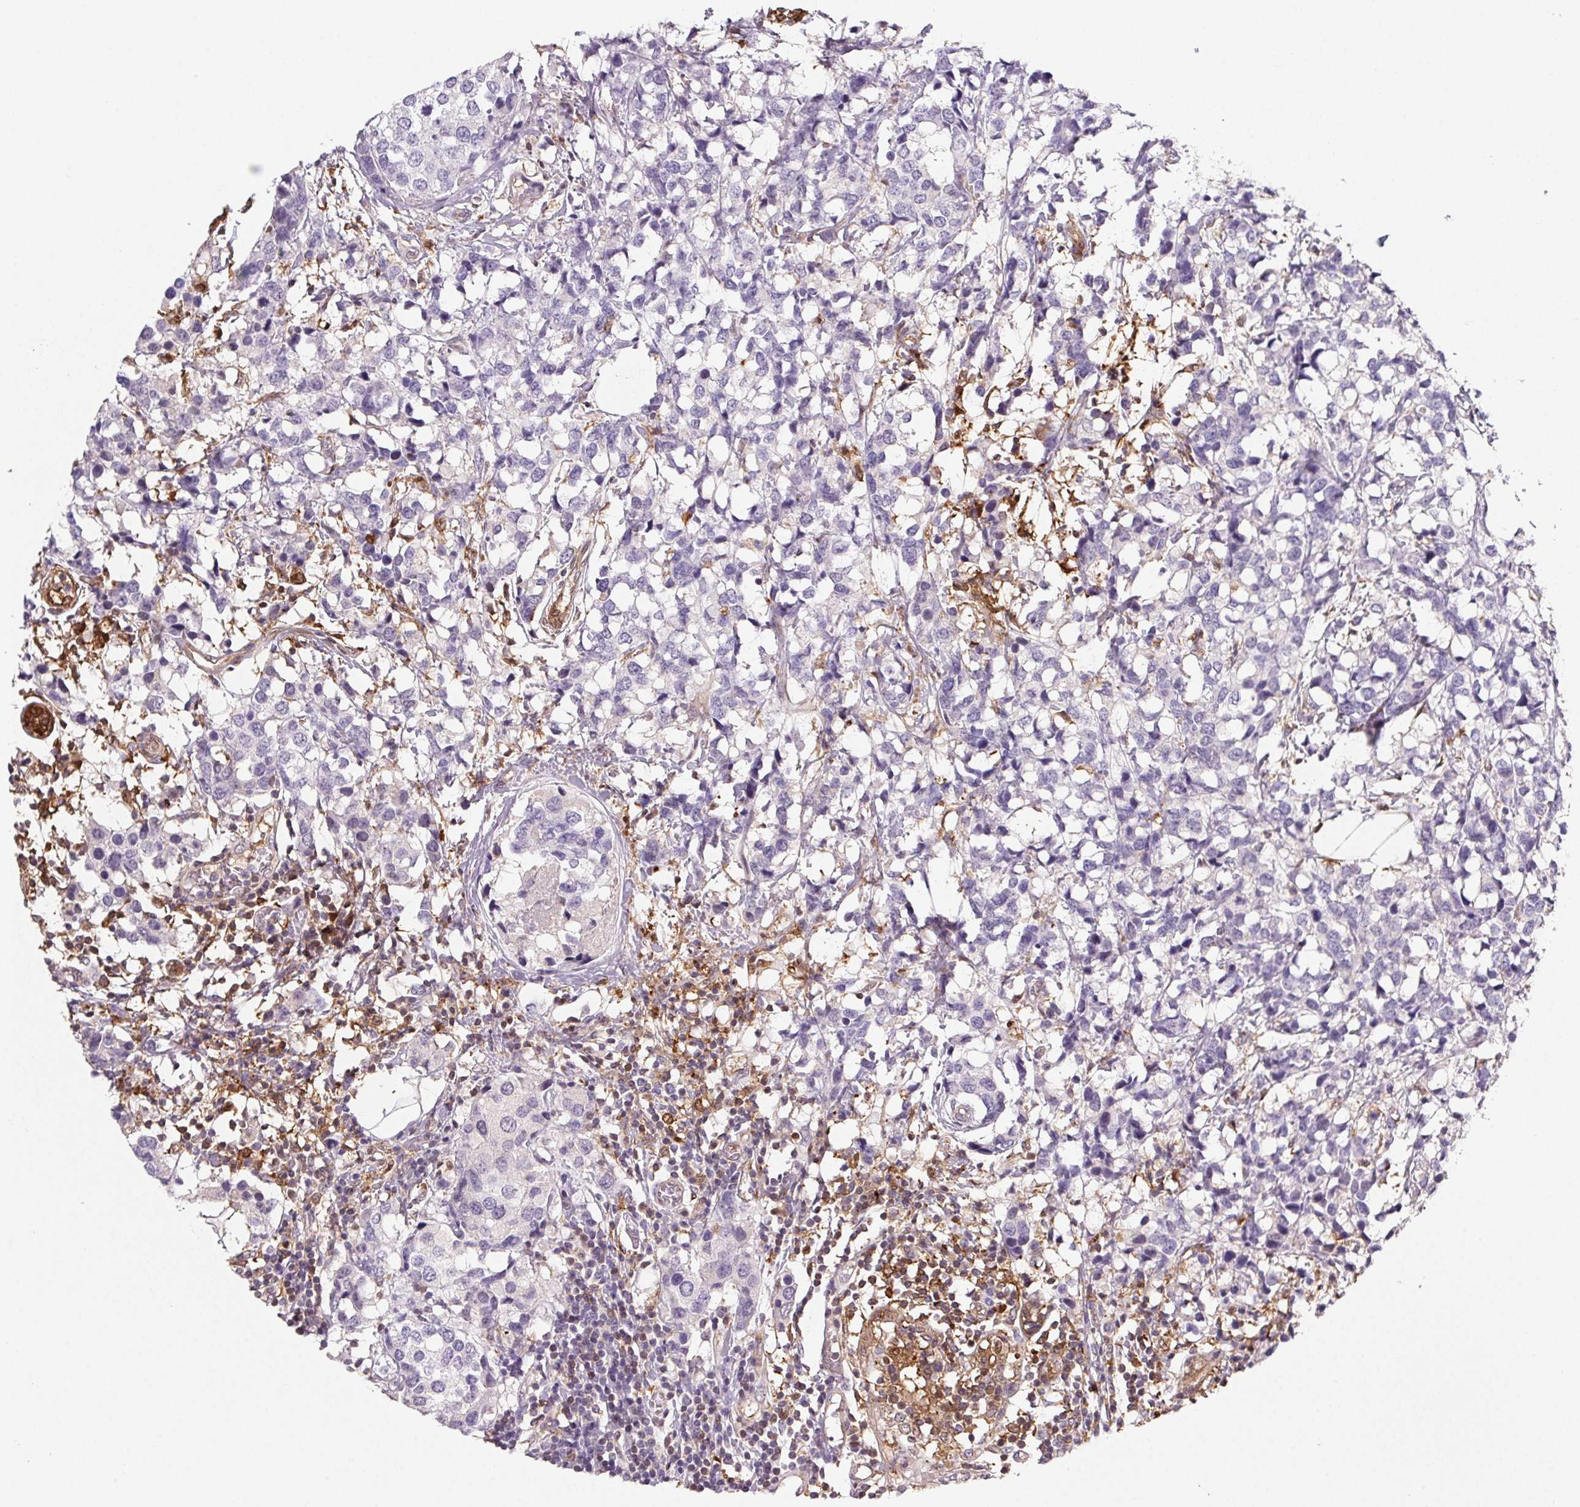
{"staining": {"intensity": "negative", "quantity": "none", "location": "none"}, "tissue": "breast cancer", "cell_type": "Tumor cells", "image_type": "cancer", "snomed": [{"axis": "morphology", "description": "Lobular carcinoma"}, {"axis": "topography", "description": "Breast"}], "caption": "Immunohistochemistry (IHC) photomicrograph of human breast lobular carcinoma stained for a protein (brown), which exhibits no expression in tumor cells.", "gene": "GBP1", "patient": {"sex": "female", "age": 59}}